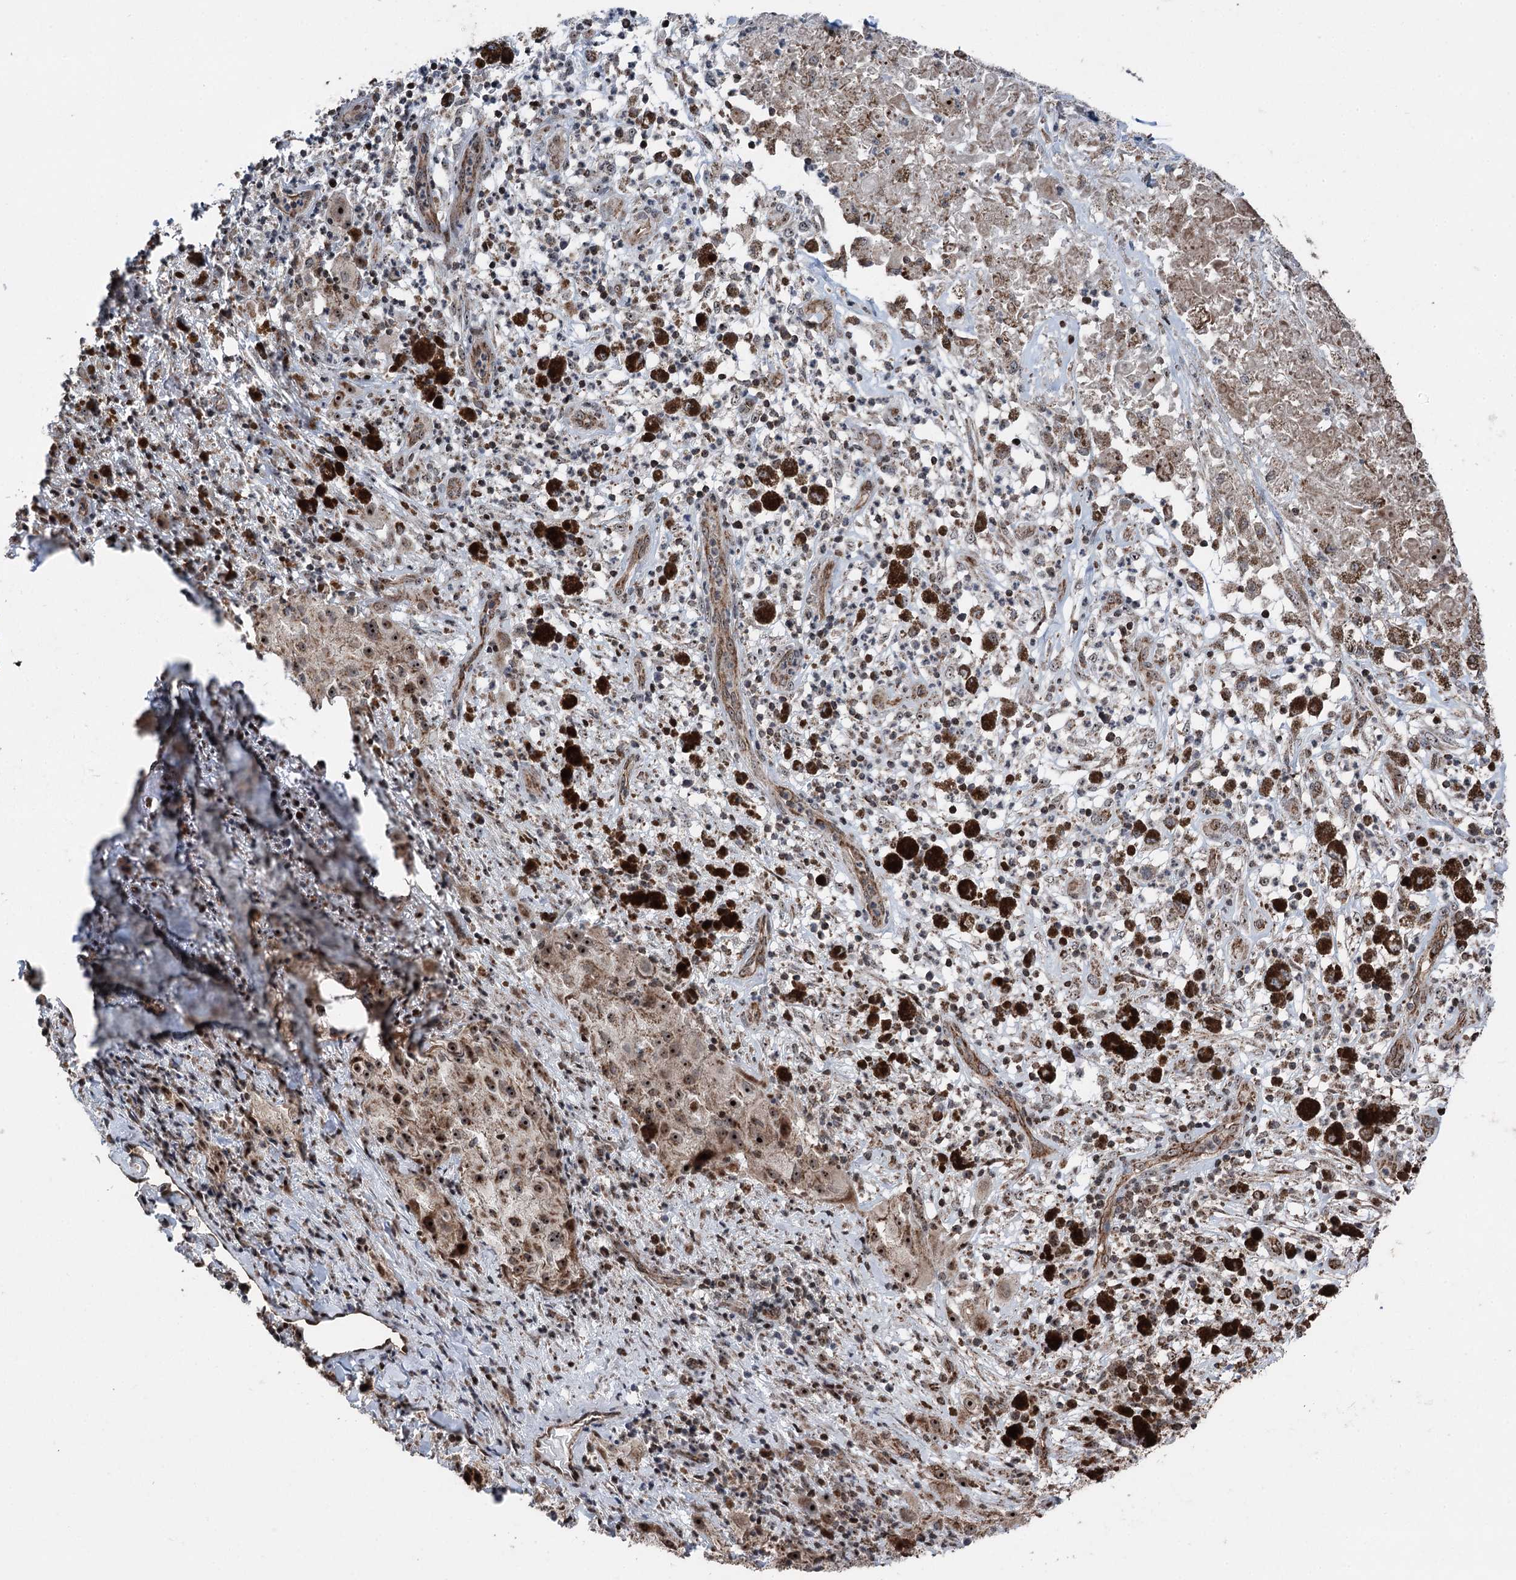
{"staining": {"intensity": "moderate", "quantity": ">75%", "location": "cytoplasmic/membranous,nuclear"}, "tissue": "melanoma", "cell_type": "Tumor cells", "image_type": "cancer", "snomed": [{"axis": "morphology", "description": "Necrosis, NOS"}, {"axis": "morphology", "description": "Malignant melanoma, NOS"}, {"axis": "topography", "description": "Skin"}], "caption": "Malignant melanoma stained with a brown dye exhibits moderate cytoplasmic/membranous and nuclear positive positivity in about >75% of tumor cells.", "gene": "STEEP1", "patient": {"sex": "female", "age": 87}}